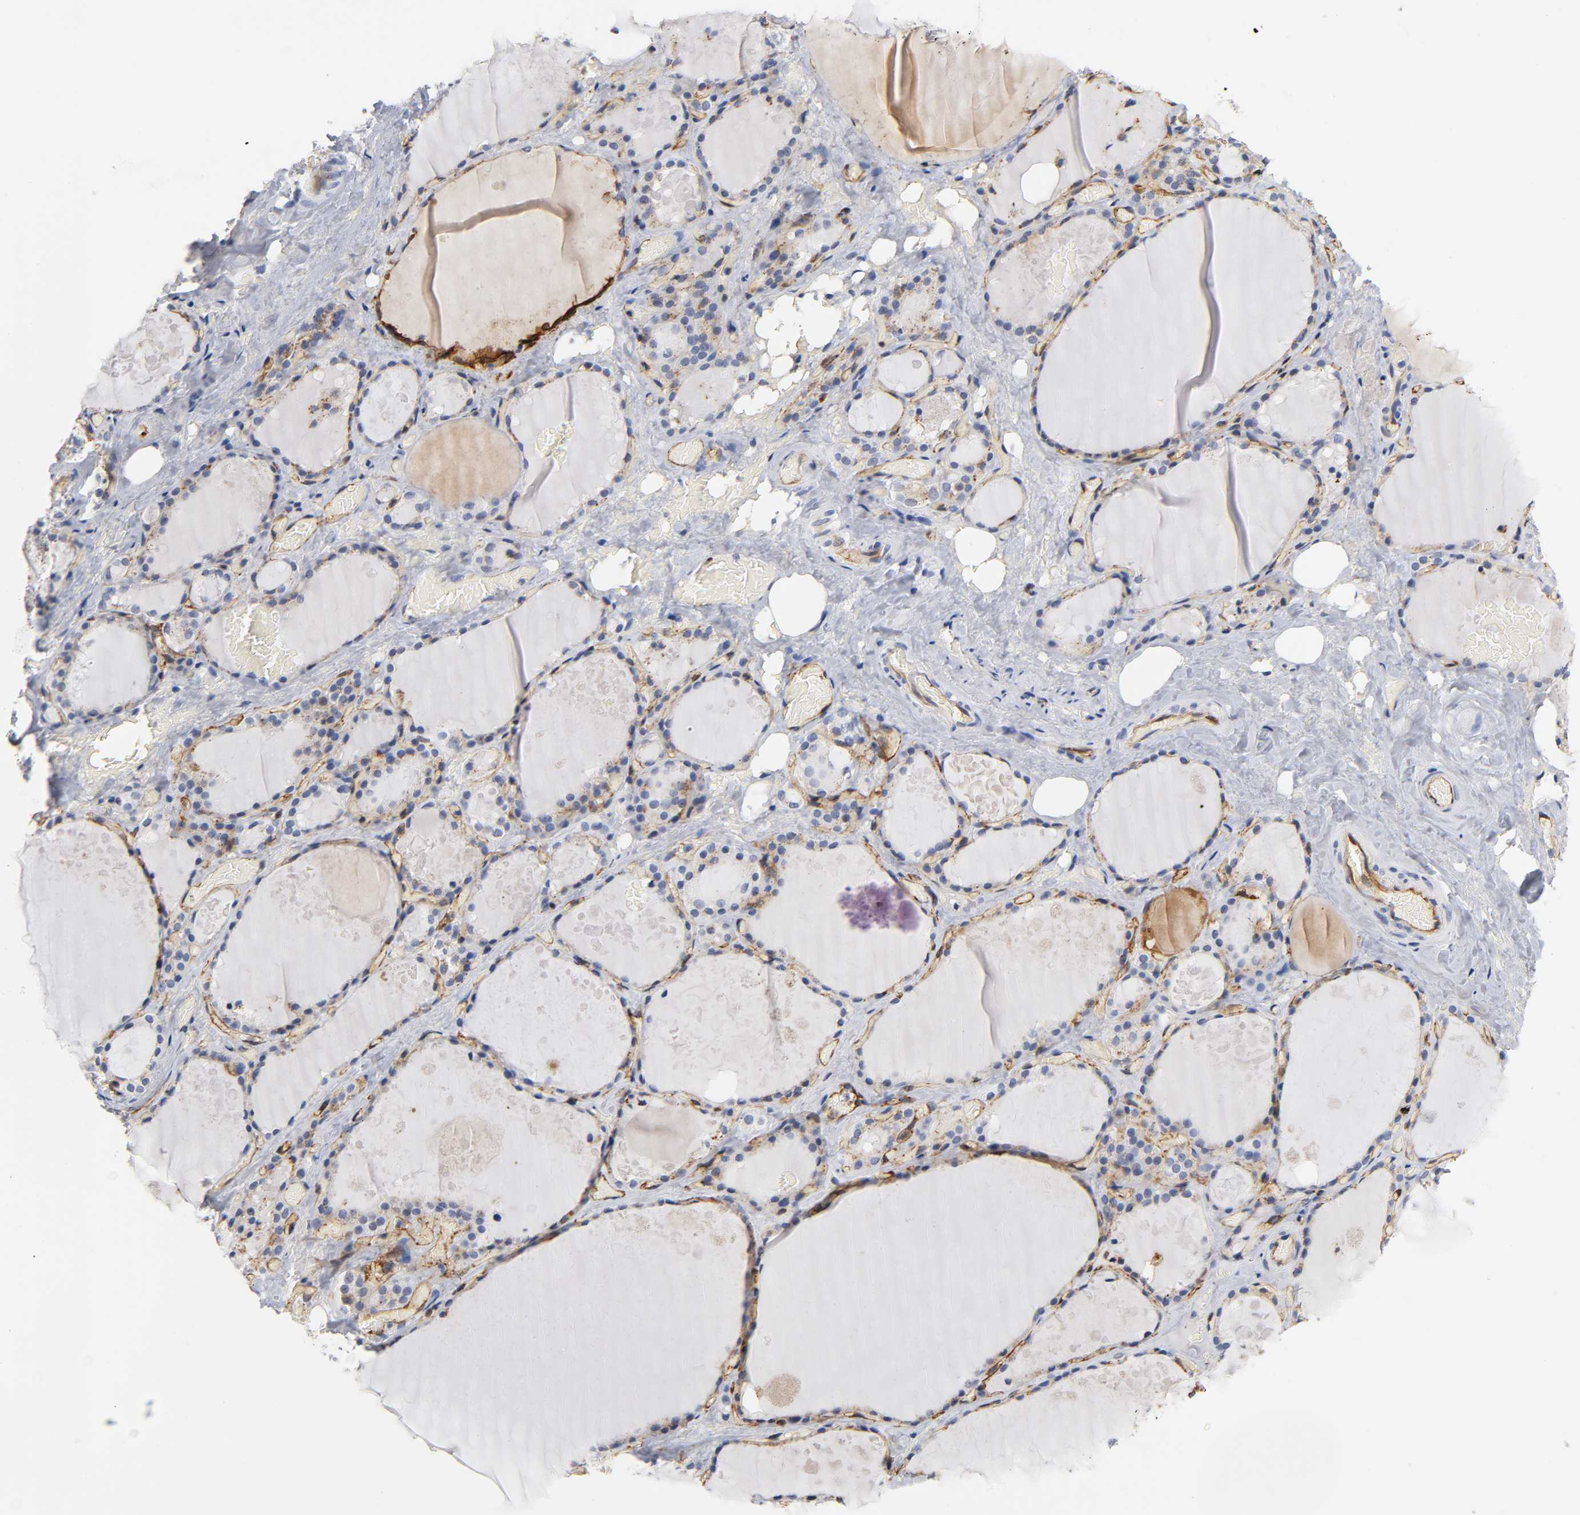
{"staining": {"intensity": "negative", "quantity": "none", "location": "none"}, "tissue": "thyroid gland", "cell_type": "Glandular cells", "image_type": "normal", "snomed": [{"axis": "morphology", "description": "Normal tissue, NOS"}, {"axis": "topography", "description": "Thyroid gland"}], "caption": "Immunohistochemical staining of unremarkable human thyroid gland reveals no significant staining in glandular cells.", "gene": "ICAM1", "patient": {"sex": "male", "age": 61}}